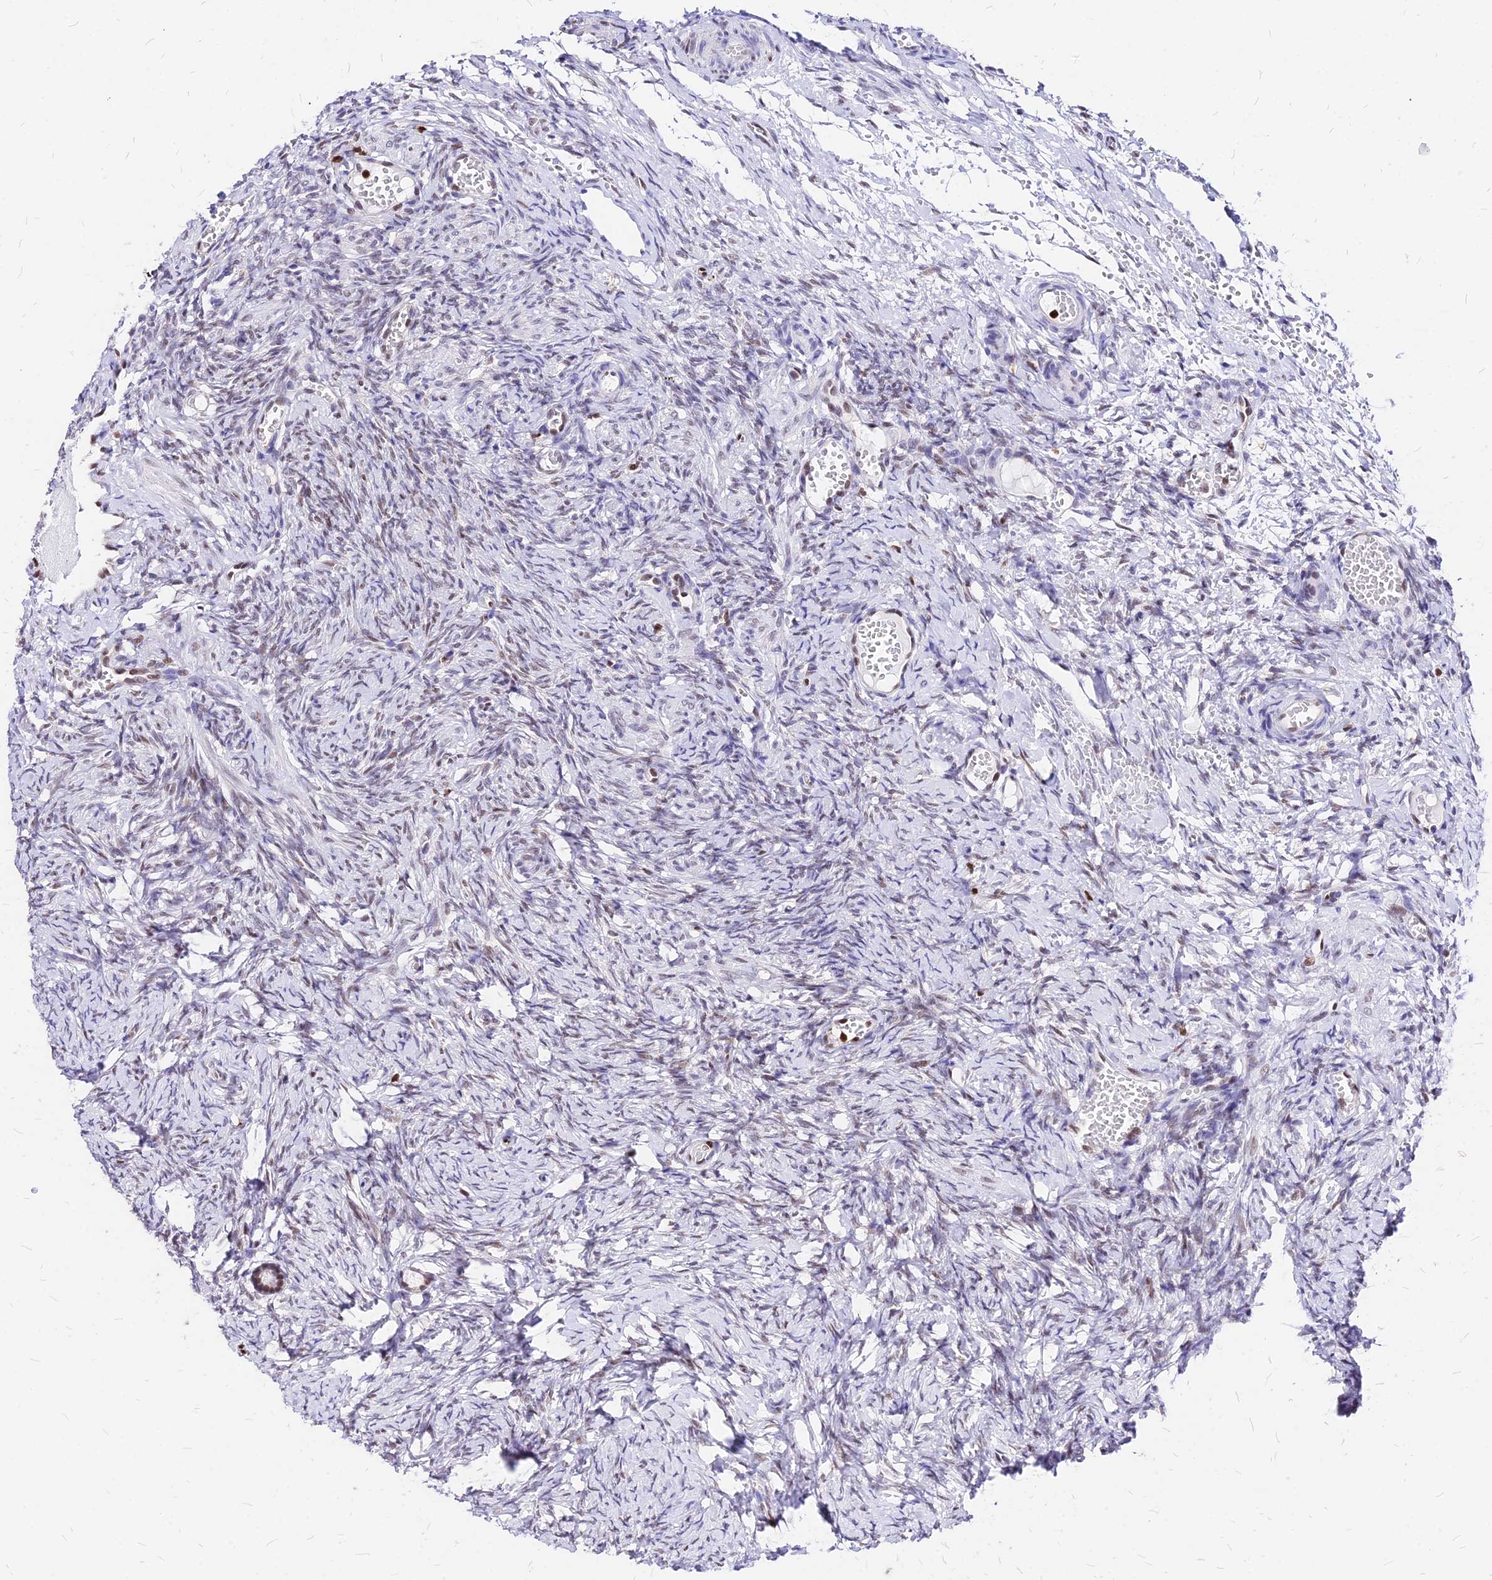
{"staining": {"intensity": "negative", "quantity": "none", "location": "none"}, "tissue": "ovary", "cell_type": "Ovarian stroma cells", "image_type": "normal", "snomed": [{"axis": "morphology", "description": "Adenocarcinoma, NOS"}, {"axis": "topography", "description": "Endometrium"}], "caption": "Immunohistochemistry of benign ovary reveals no staining in ovarian stroma cells.", "gene": "PAXX", "patient": {"sex": "female", "age": 32}}